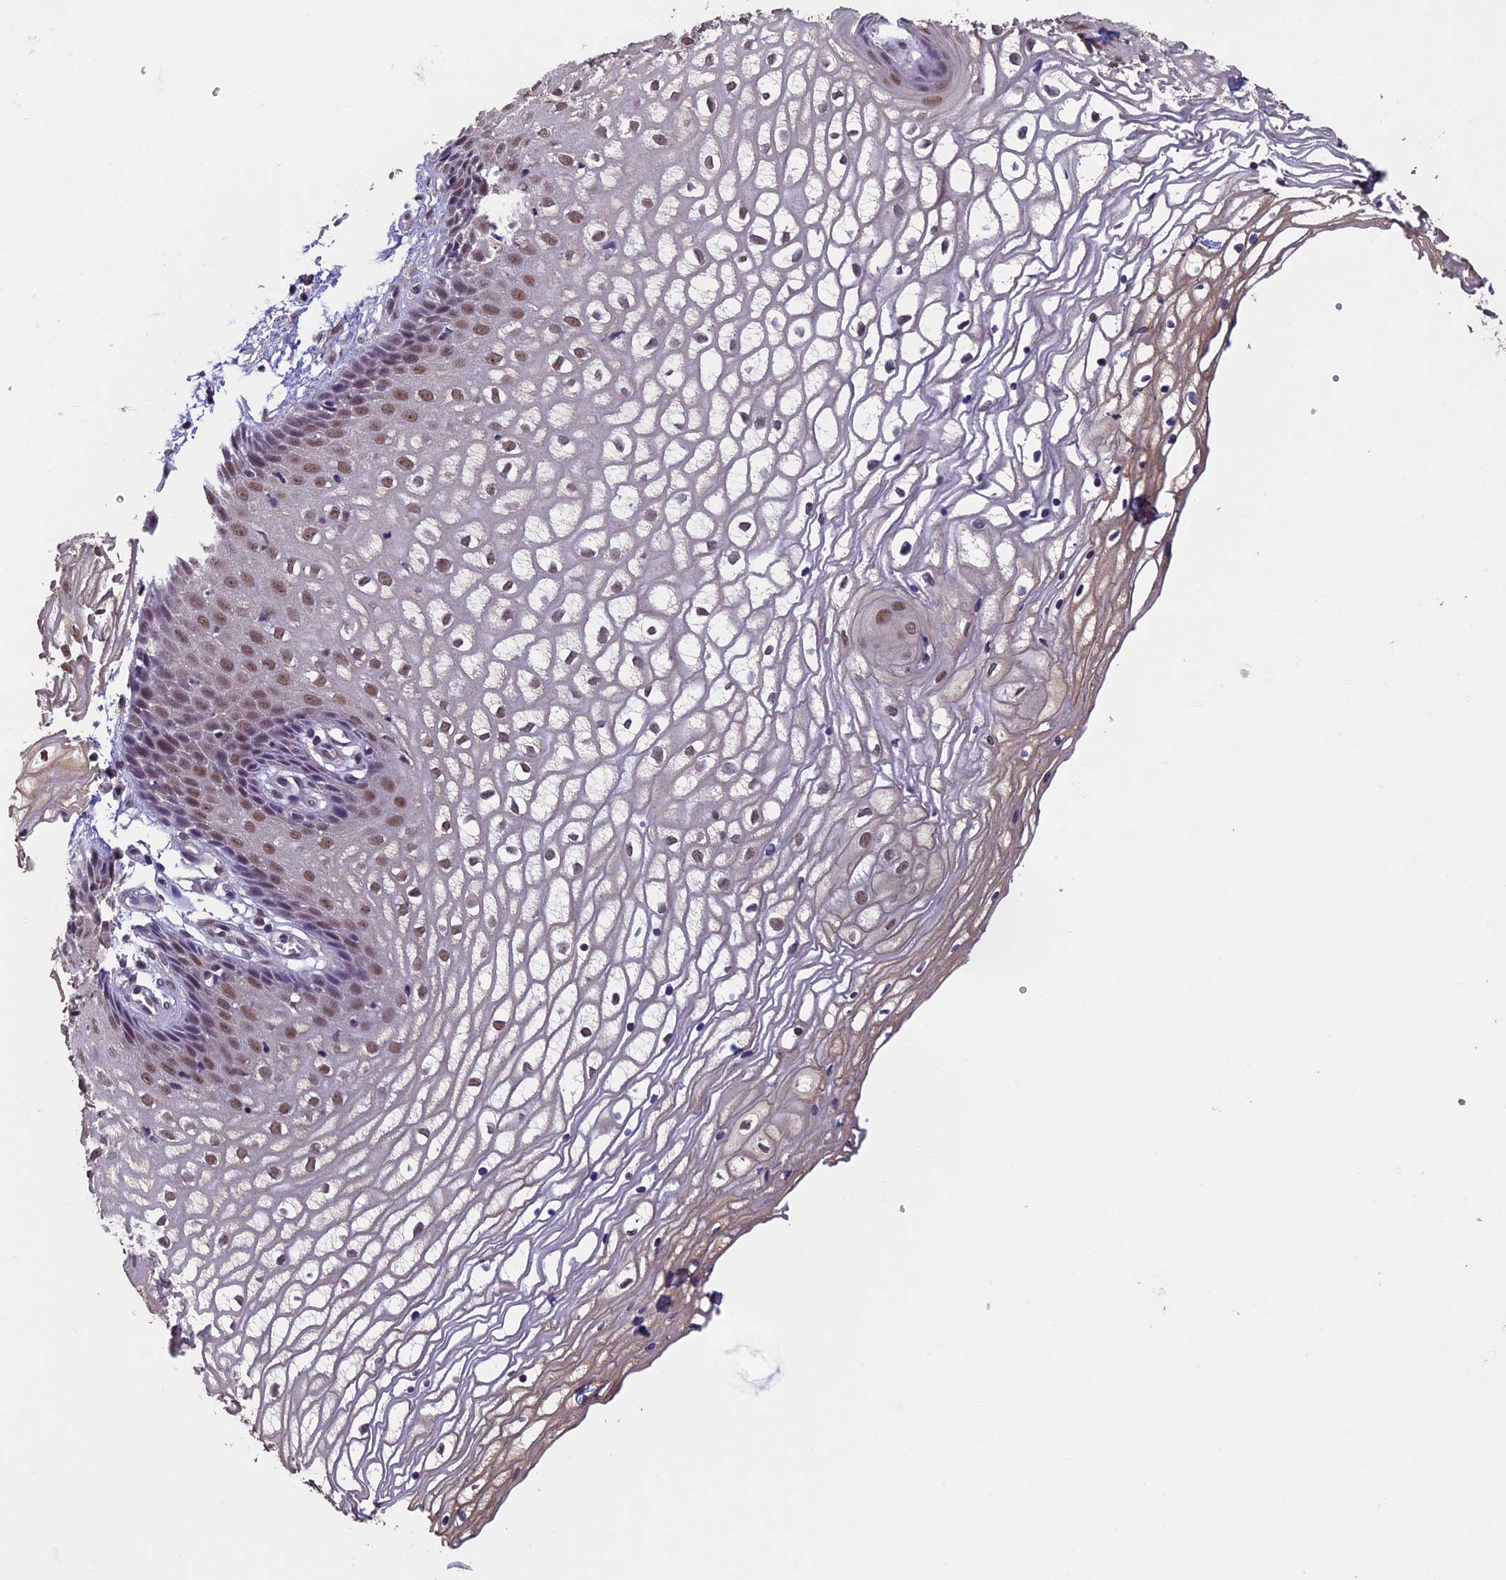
{"staining": {"intensity": "moderate", "quantity": ">75%", "location": "nuclear"}, "tissue": "vagina", "cell_type": "Squamous epithelial cells", "image_type": "normal", "snomed": [{"axis": "morphology", "description": "Normal tissue, NOS"}, {"axis": "topography", "description": "Vagina"}], "caption": "Immunohistochemistry (DAB) staining of normal vagina exhibits moderate nuclear protein staining in about >75% of squamous epithelial cells.", "gene": "RNF40", "patient": {"sex": "female", "age": 34}}